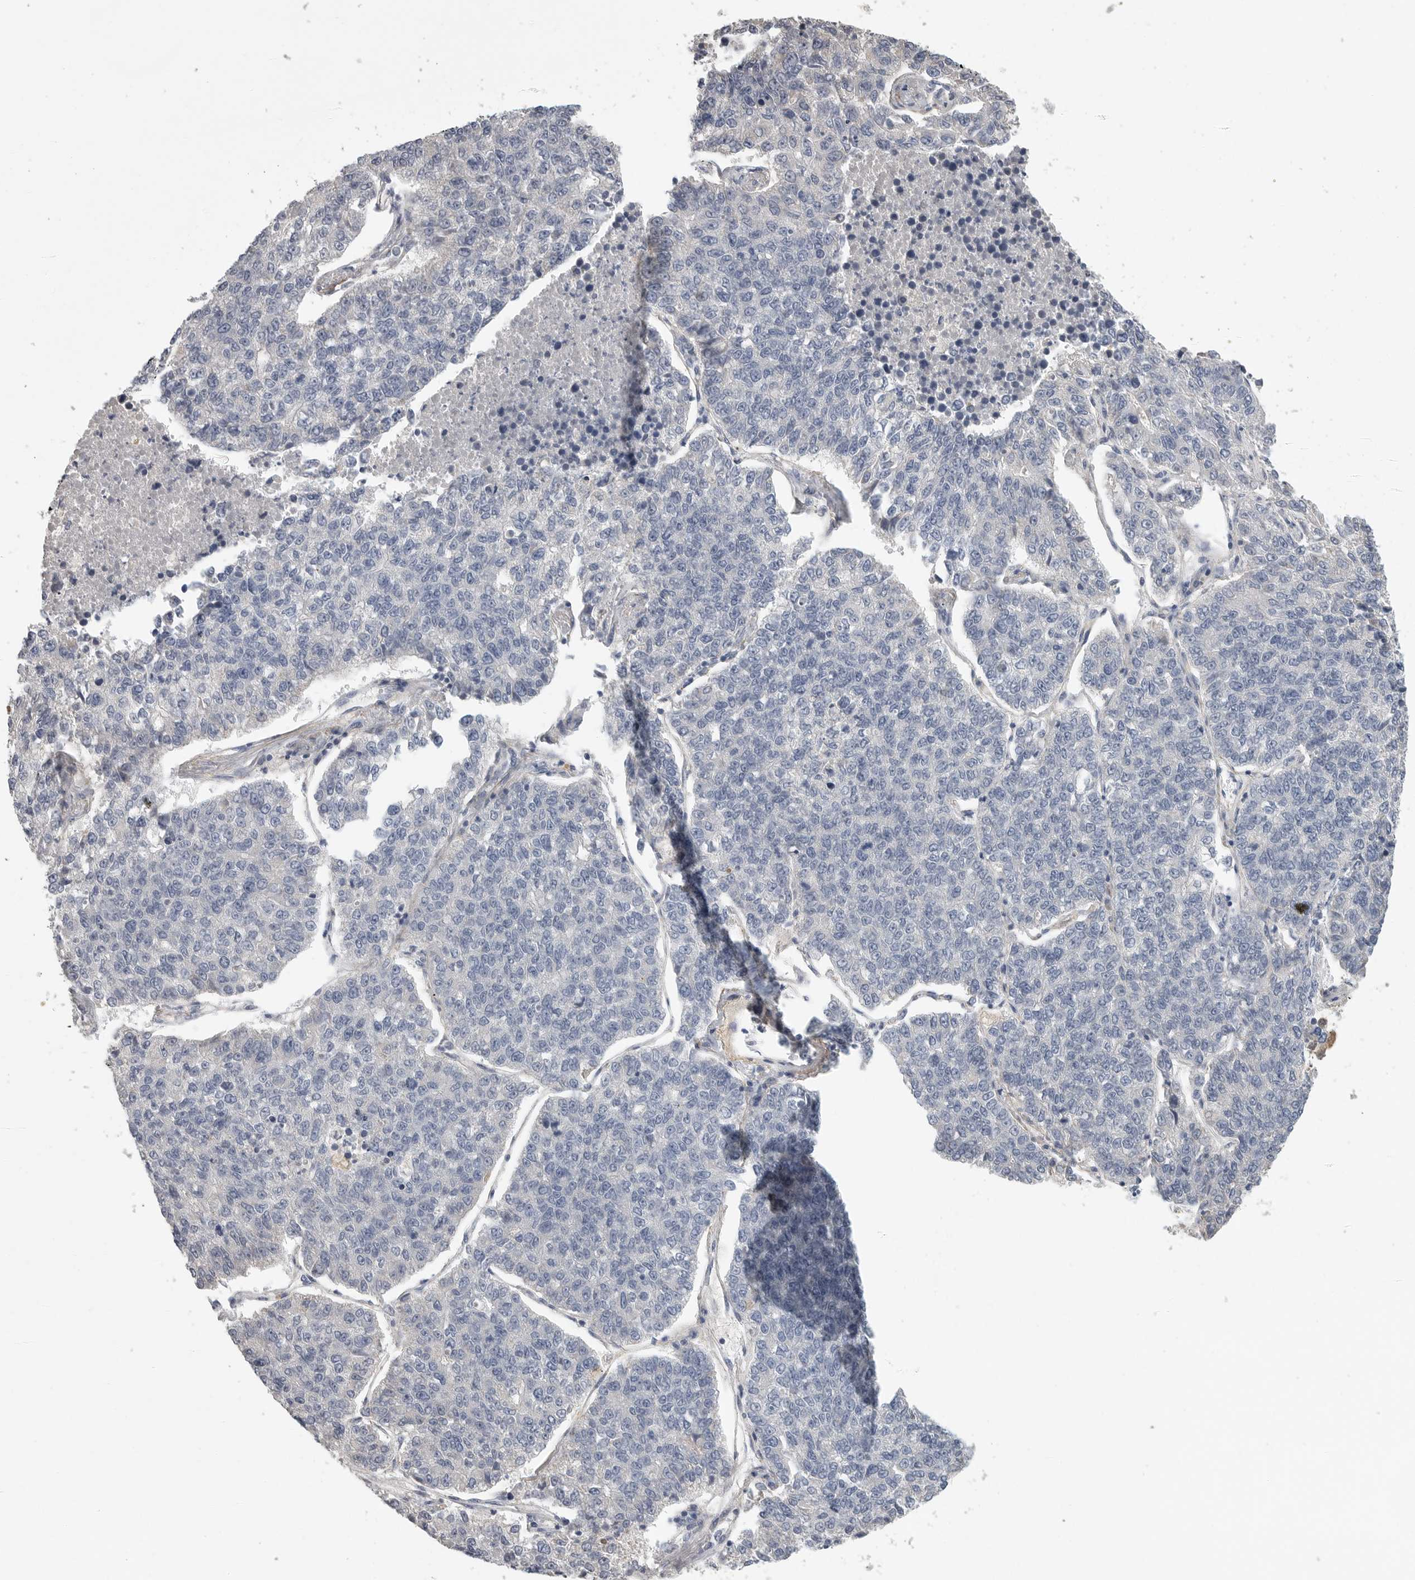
{"staining": {"intensity": "negative", "quantity": "none", "location": "none"}, "tissue": "lung cancer", "cell_type": "Tumor cells", "image_type": "cancer", "snomed": [{"axis": "morphology", "description": "Adenocarcinoma, NOS"}, {"axis": "topography", "description": "Lung"}], "caption": "Image shows no significant protein staining in tumor cells of lung cancer.", "gene": "SDC3", "patient": {"sex": "male", "age": 49}}